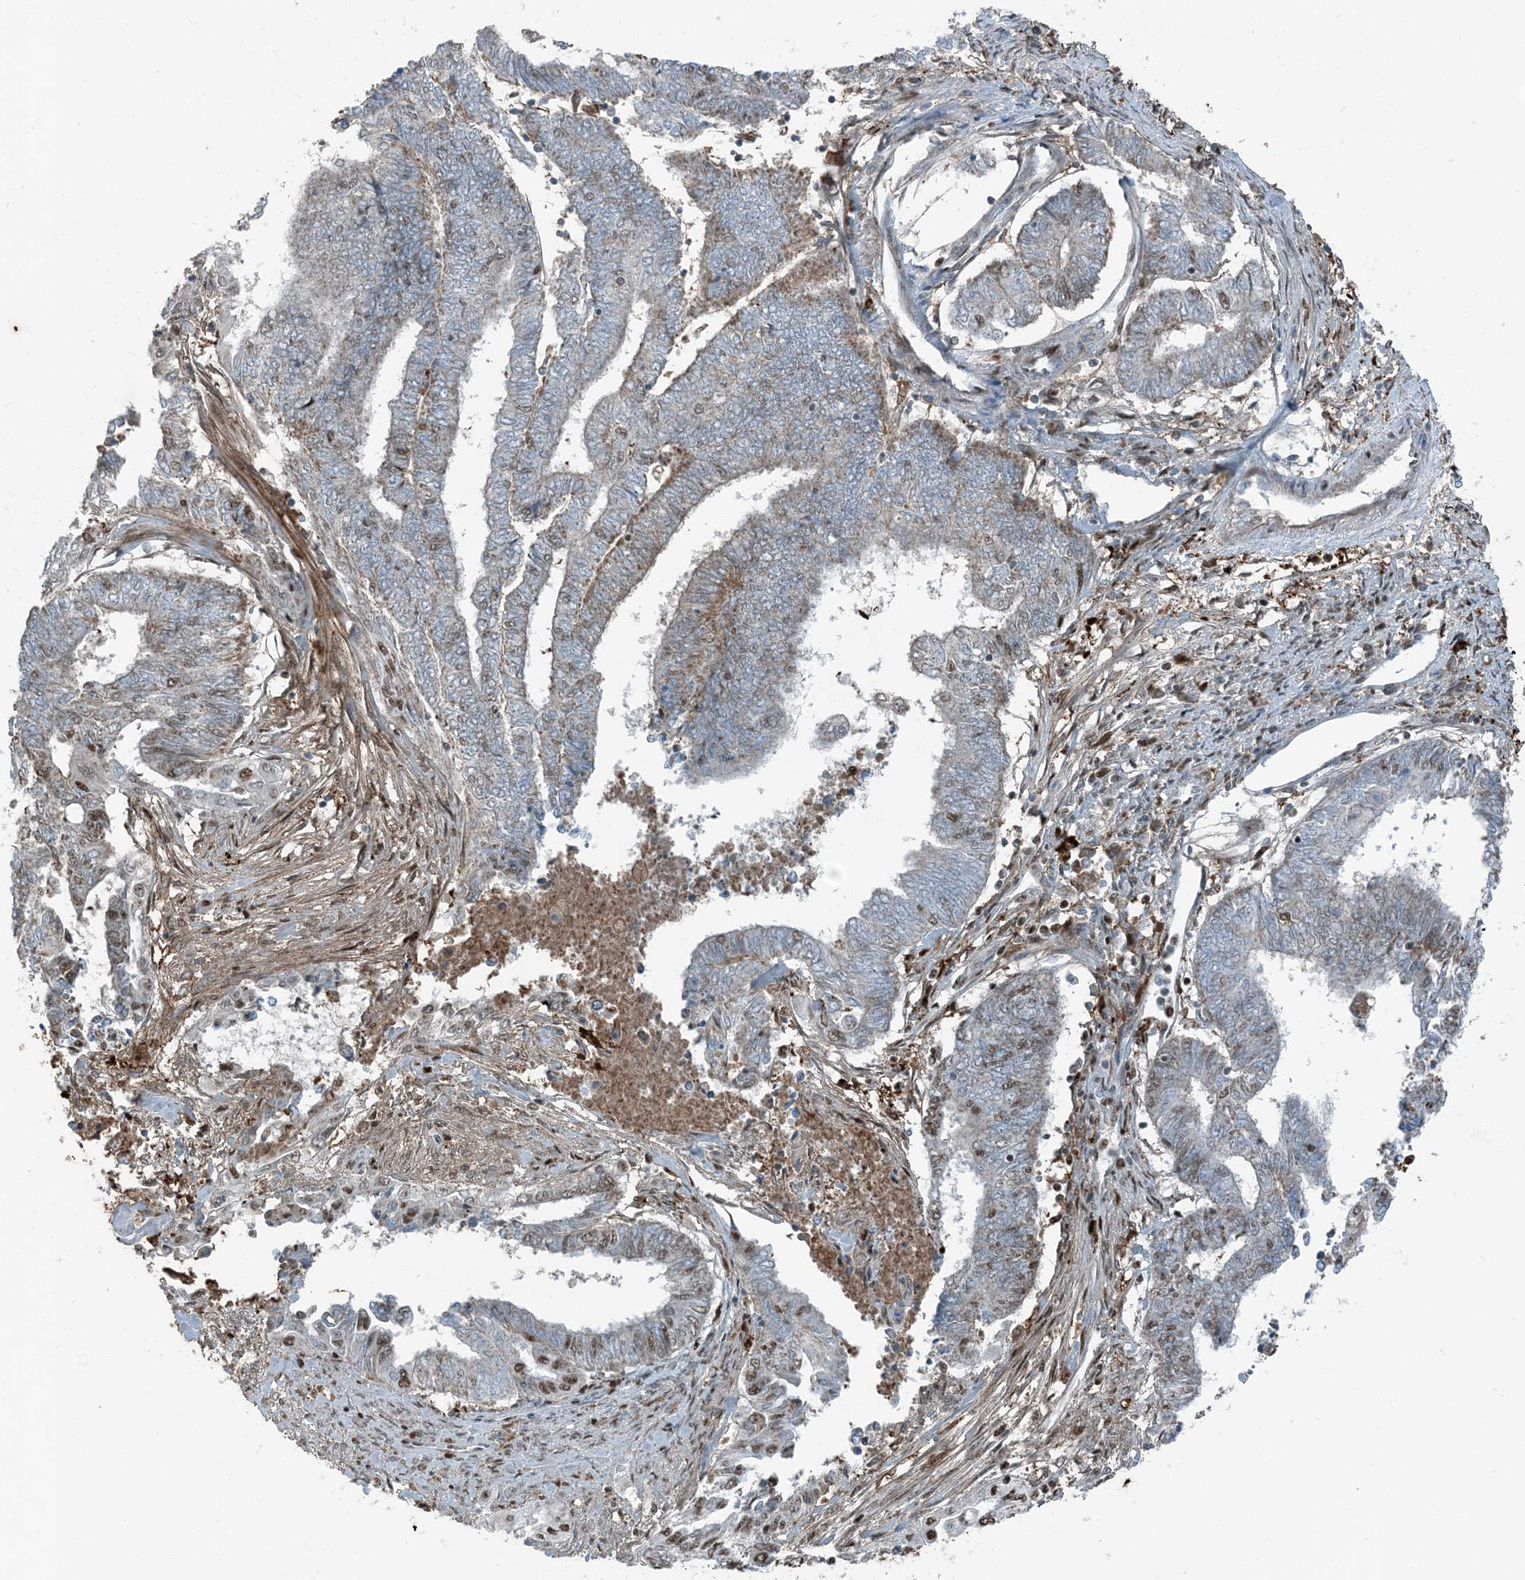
{"staining": {"intensity": "negative", "quantity": "none", "location": "none"}, "tissue": "endometrial cancer", "cell_type": "Tumor cells", "image_type": "cancer", "snomed": [{"axis": "morphology", "description": "Adenocarcinoma, NOS"}, {"axis": "topography", "description": "Uterus"}, {"axis": "topography", "description": "Endometrium"}], "caption": "The immunohistochemistry image has no significant expression in tumor cells of endometrial adenocarcinoma tissue.", "gene": "TADA2B", "patient": {"sex": "female", "age": 70}}